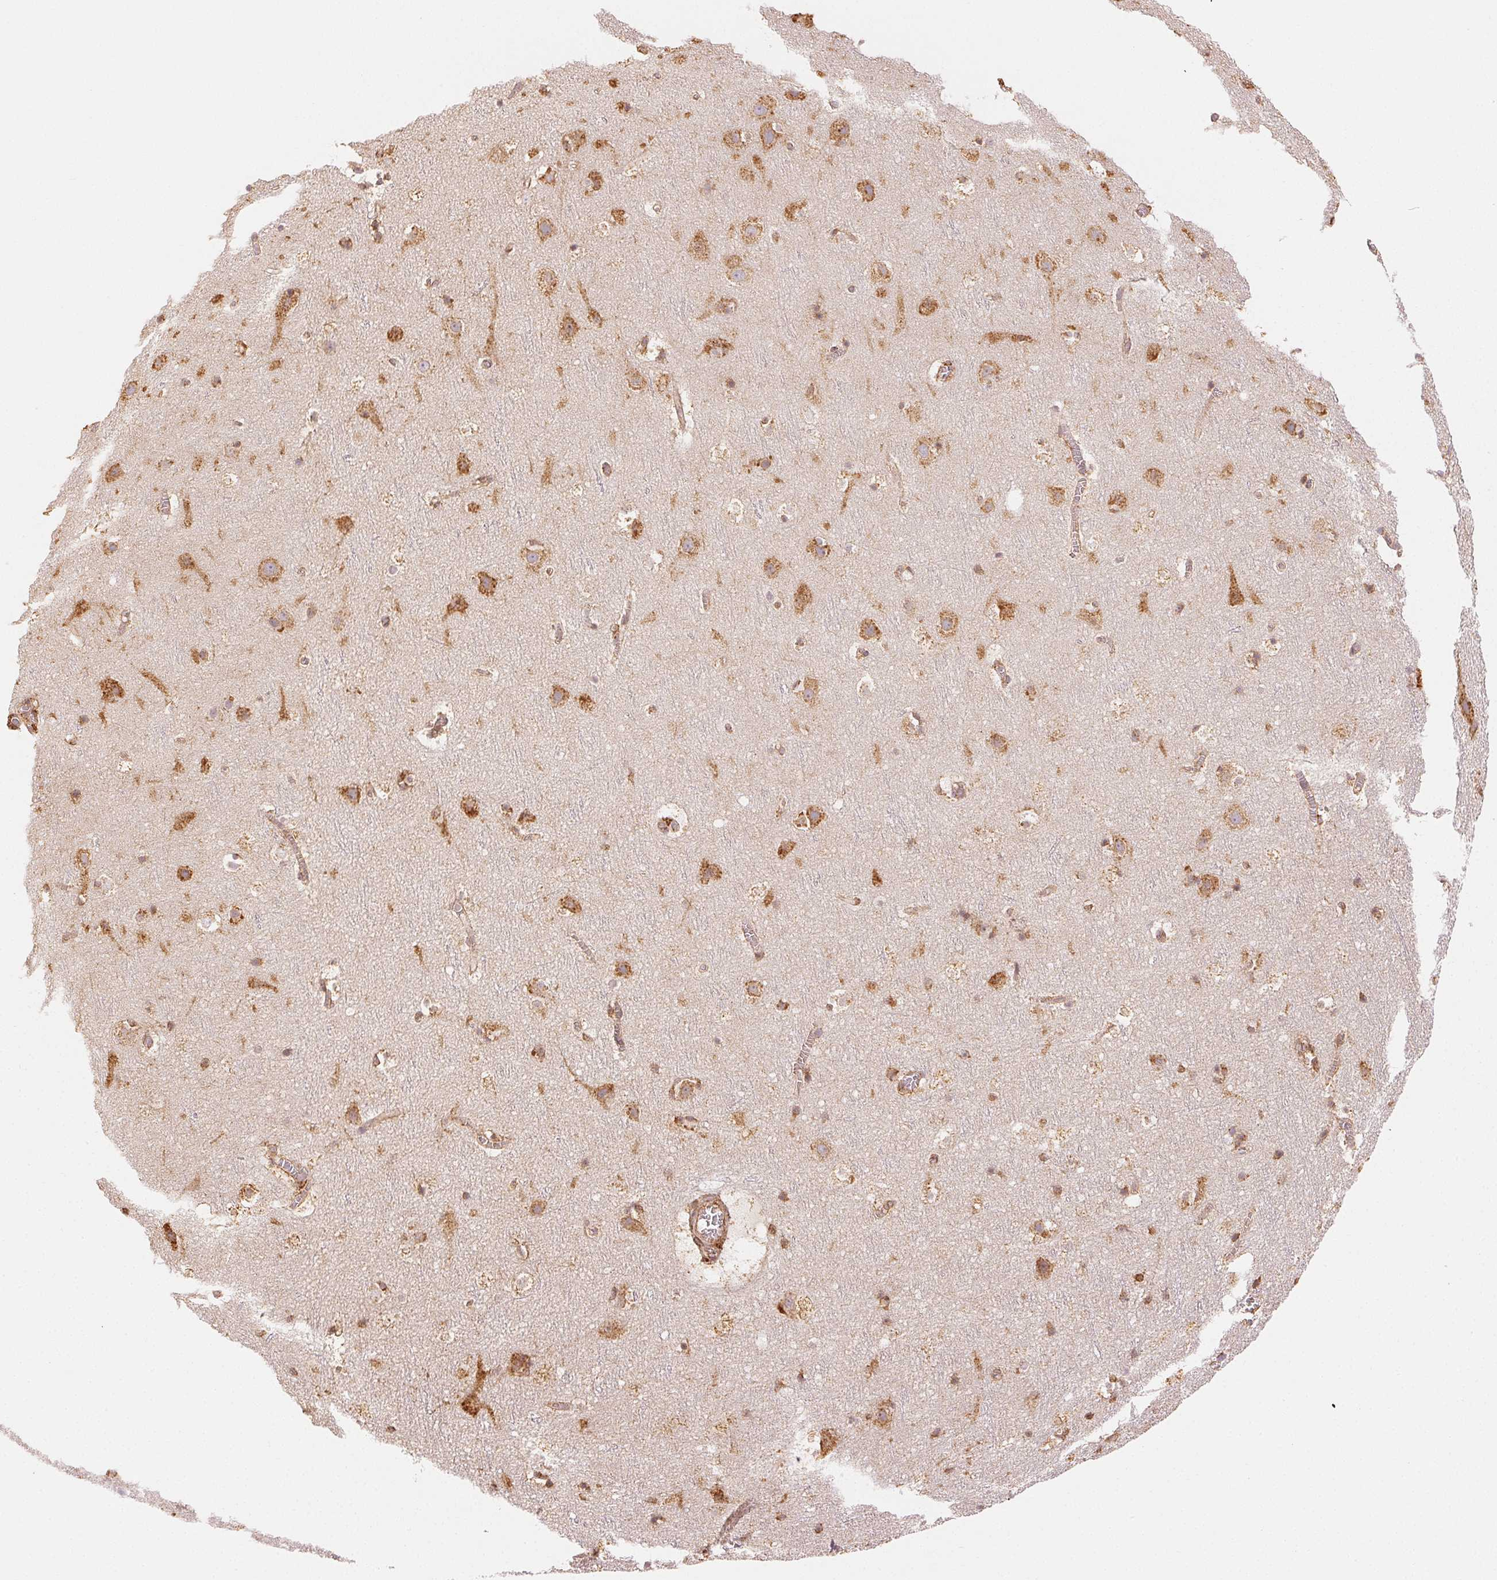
{"staining": {"intensity": "moderate", "quantity": ">75%", "location": "cytoplasmic/membranous"}, "tissue": "cerebral cortex", "cell_type": "Endothelial cells", "image_type": "normal", "snomed": [{"axis": "morphology", "description": "Normal tissue, NOS"}, {"axis": "topography", "description": "Cerebral cortex"}], "caption": "Cerebral cortex stained with a brown dye reveals moderate cytoplasmic/membranous positive positivity in about >75% of endothelial cells.", "gene": "RCN3", "patient": {"sex": "female", "age": 42}}